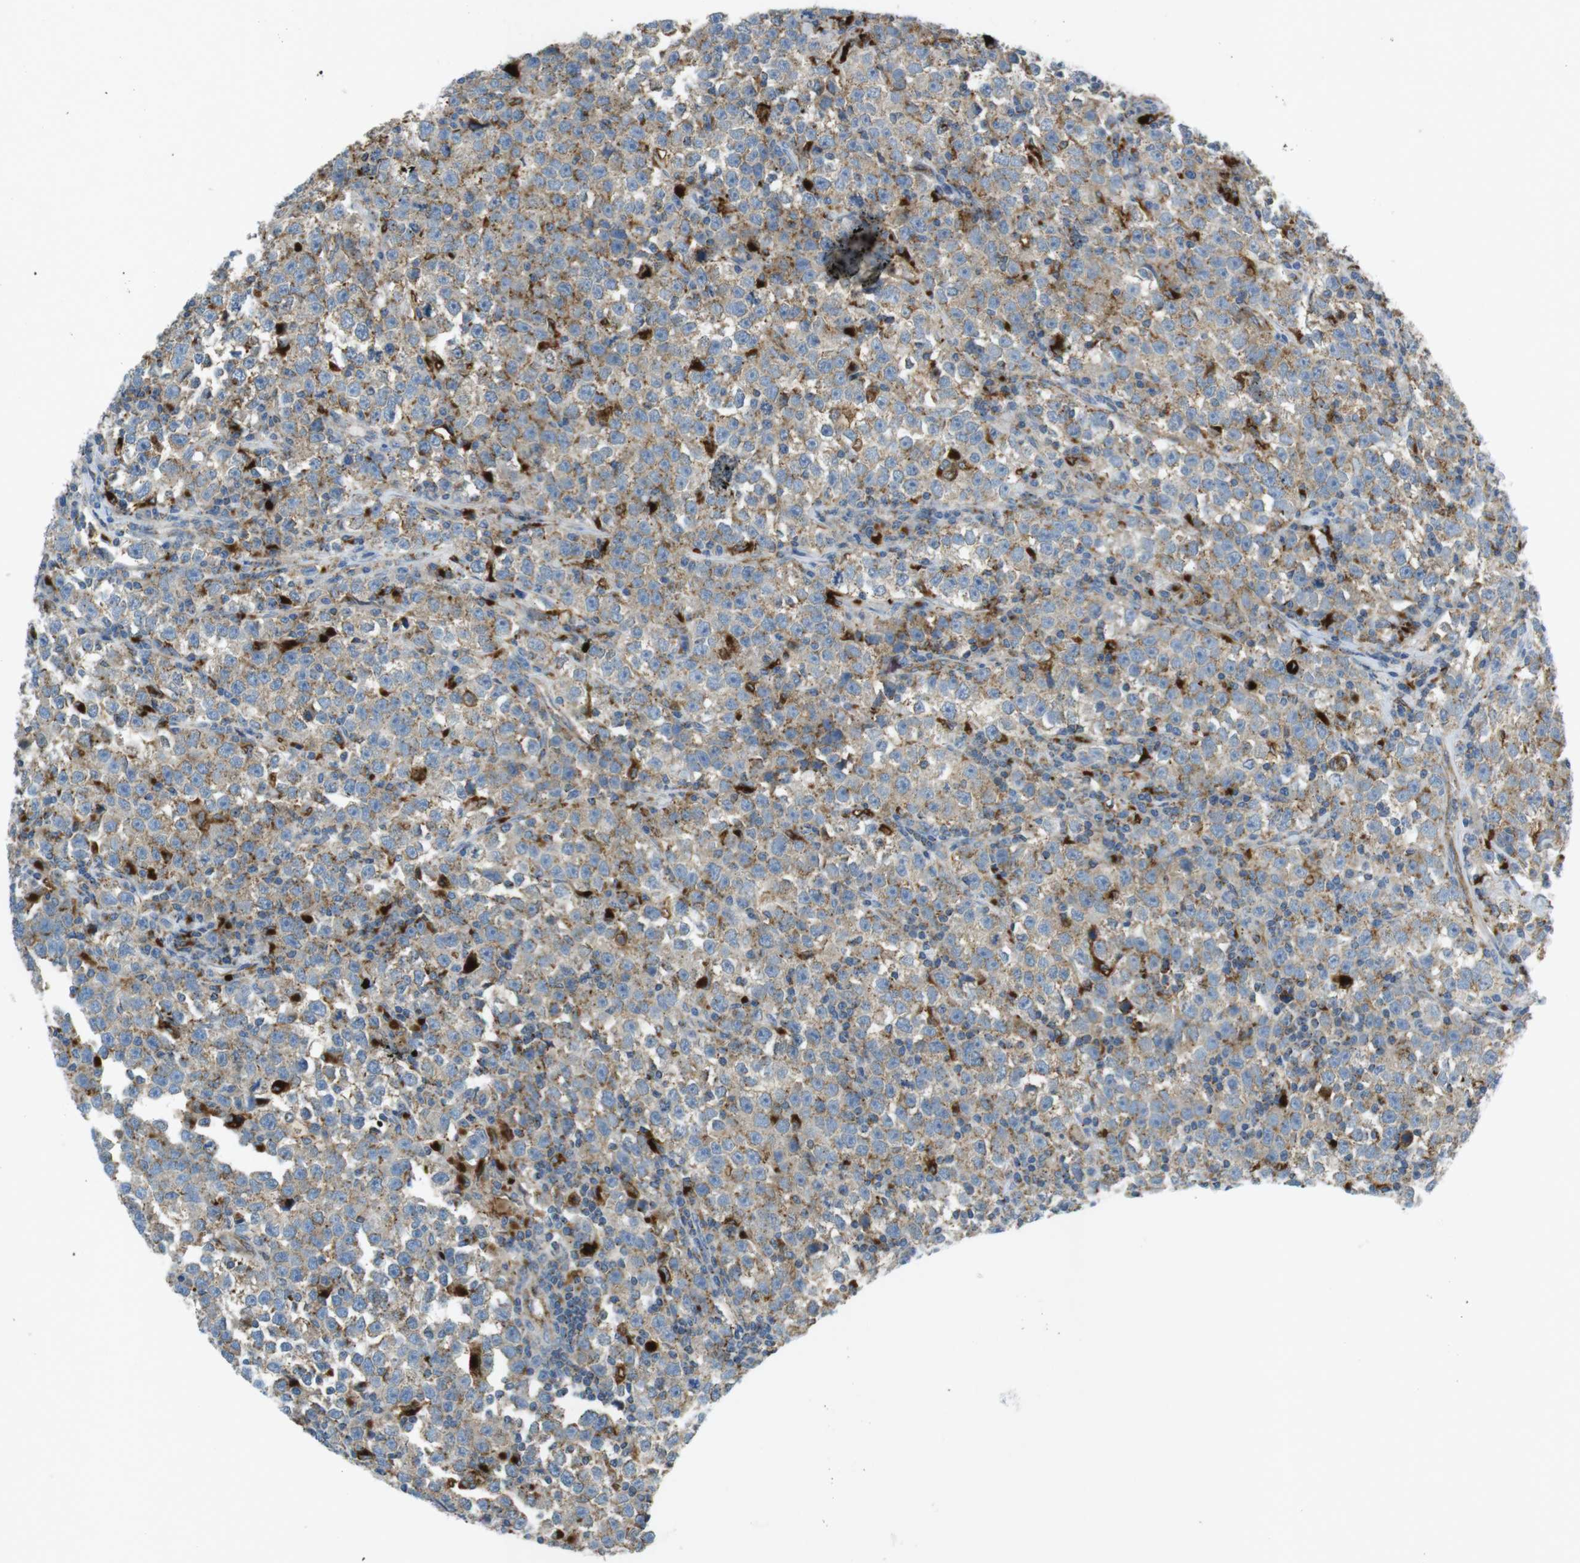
{"staining": {"intensity": "moderate", "quantity": "<25%", "location": "cytoplasmic/membranous"}, "tissue": "testis cancer", "cell_type": "Tumor cells", "image_type": "cancer", "snomed": [{"axis": "morphology", "description": "Seminoma, NOS"}, {"axis": "topography", "description": "Testis"}], "caption": "Human testis cancer stained with a brown dye reveals moderate cytoplasmic/membranous positive staining in about <25% of tumor cells.", "gene": "LAMP1", "patient": {"sex": "male", "age": 43}}